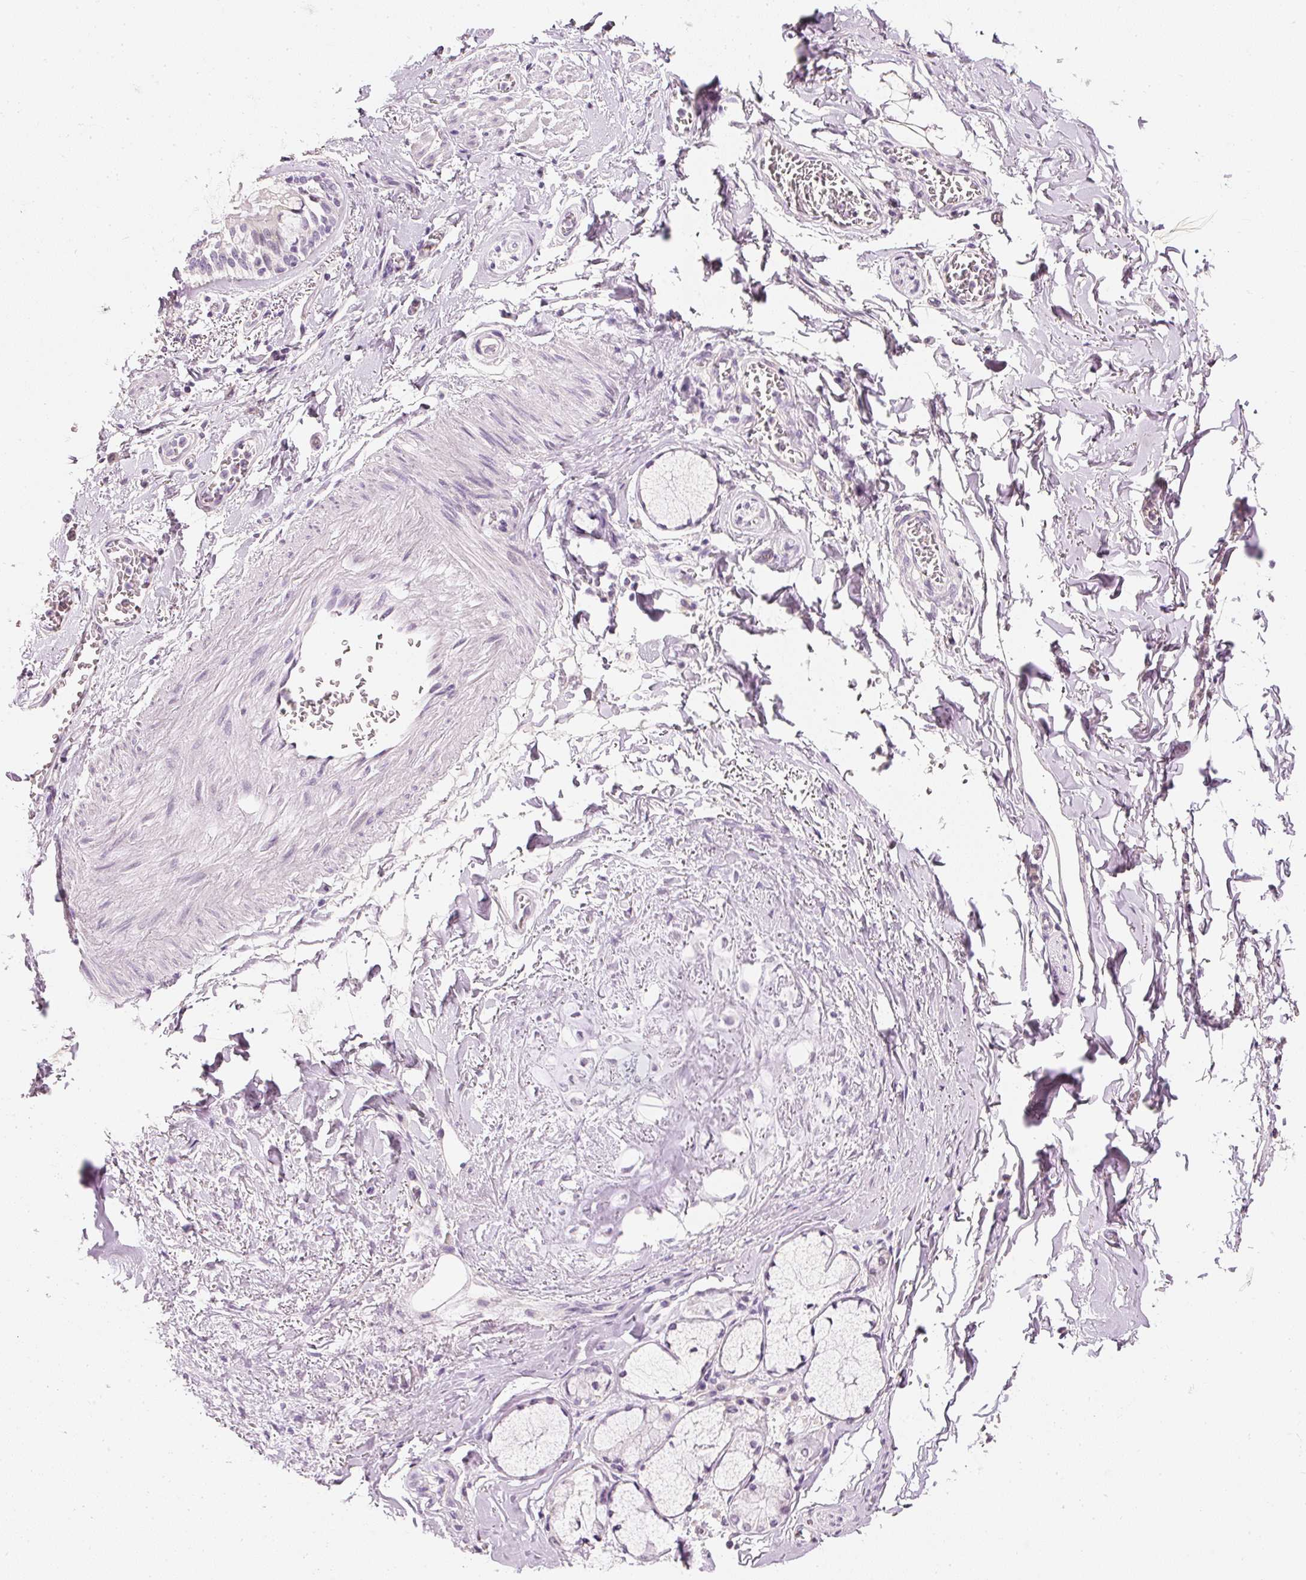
{"staining": {"intensity": "negative", "quantity": "none", "location": "none"}, "tissue": "adipose tissue", "cell_type": "Adipocytes", "image_type": "normal", "snomed": [{"axis": "morphology", "description": "Normal tissue, NOS"}, {"axis": "morphology", "description": "Degeneration, NOS"}, {"axis": "topography", "description": "Cartilage tissue"}, {"axis": "topography", "description": "Lung"}], "caption": "DAB (3,3'-diaminobenzidine) immunohistochemical staining of normal adipose tissue reveals no significant positivity in adipocytes.", "gene": "ELAVL3", "patient": {"sex": "female", "age": 61}}